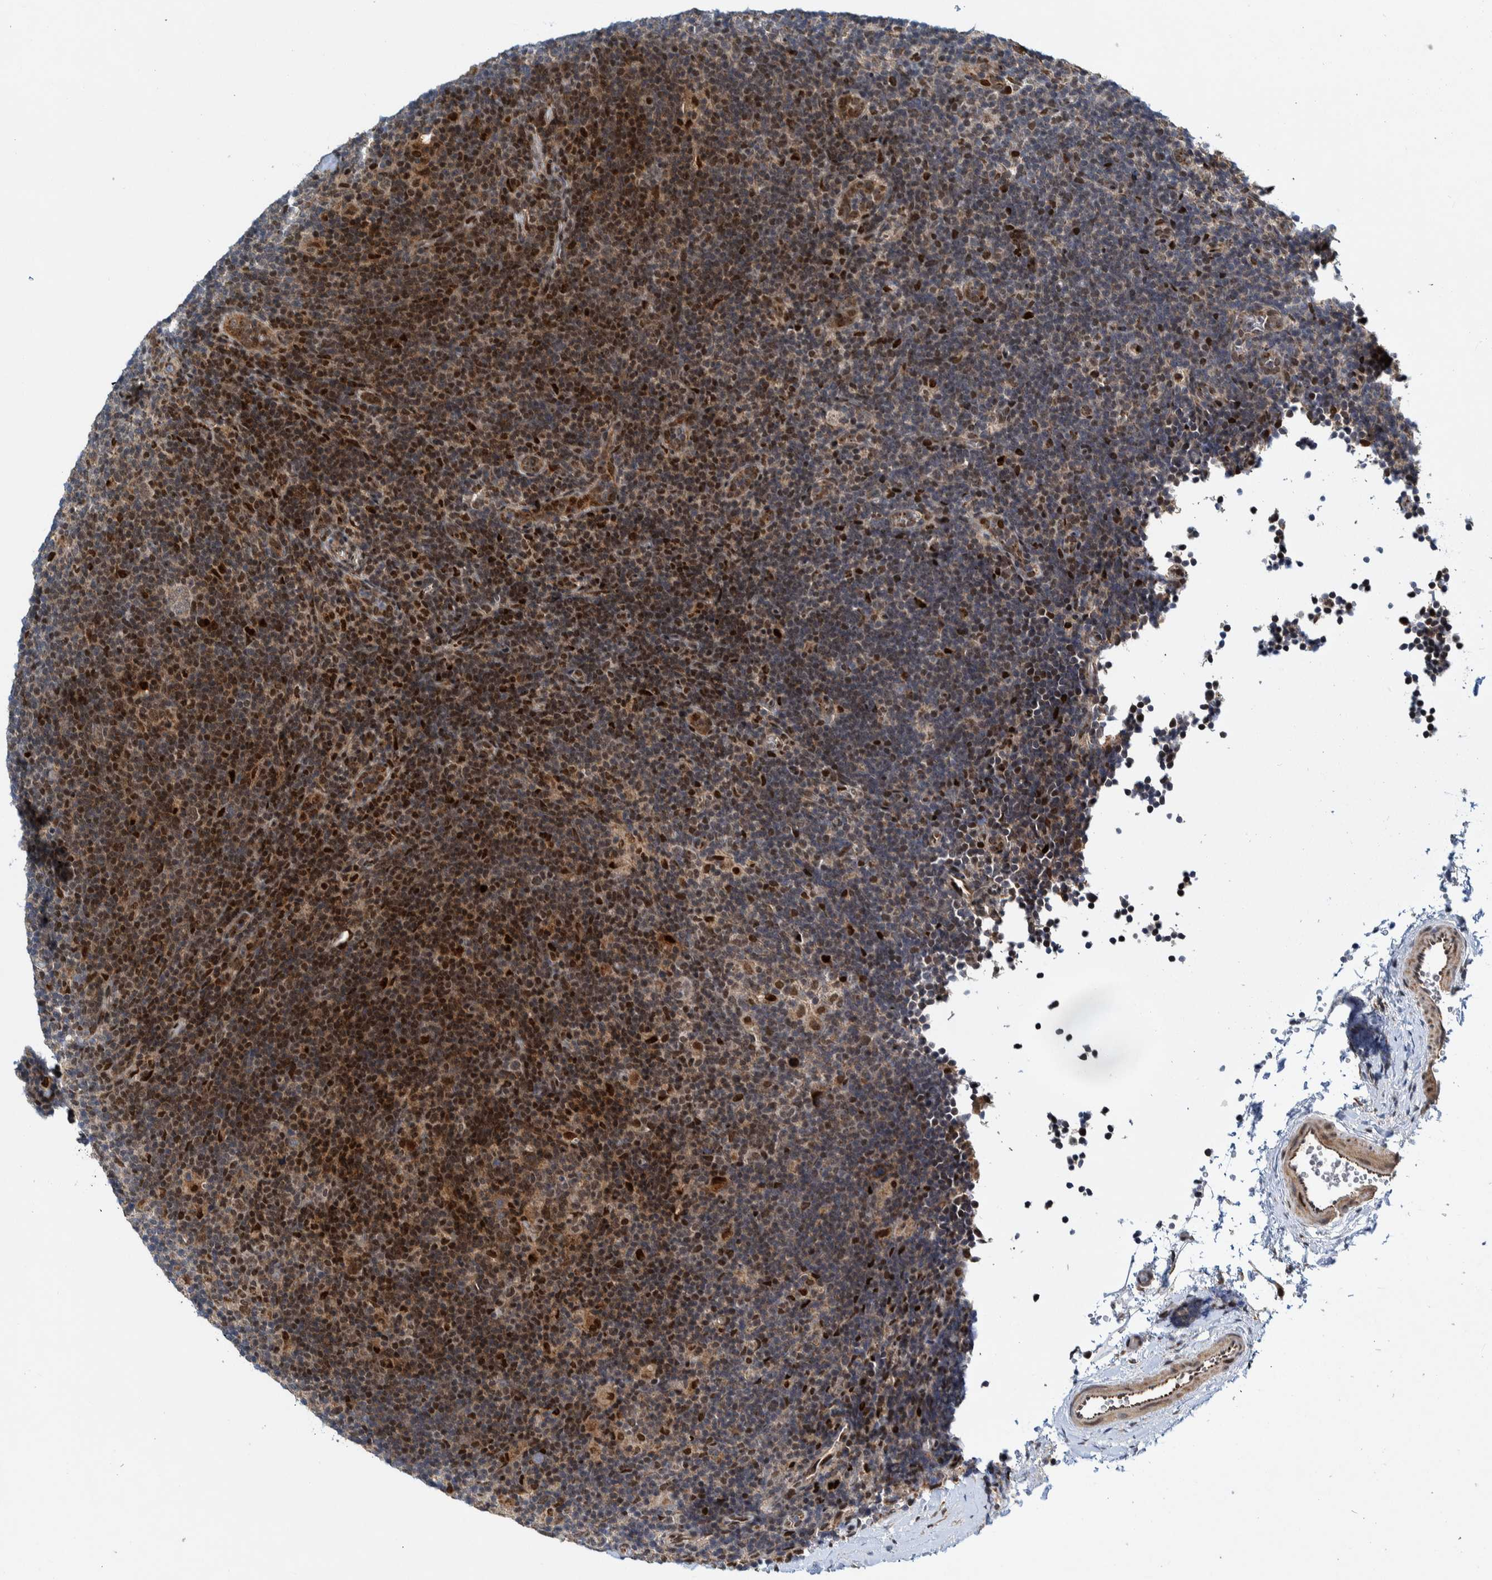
{"staining": {"intensity": "weak", "quantity": ">75%", "location": "cytoplasmic/membranous,nuclear"}, "tissue": "lymphoma", "cell_type": "Tumor cells", "image_type": "cancer", "snomed": [{"axis": "morphology", "description": "Hodgkin's disease, NOS"}, {"axis": "topography", "description": "Lymph node"}], "caption": "This is a histology image of immunohistochemistry (IHC) staining of lymphoma, which shows weak positivity in the cytoplasmic/membranous and nuclear of tumor cells.", "gene": "CCDC57", "patient": {"sex": "female", "age": 57}}